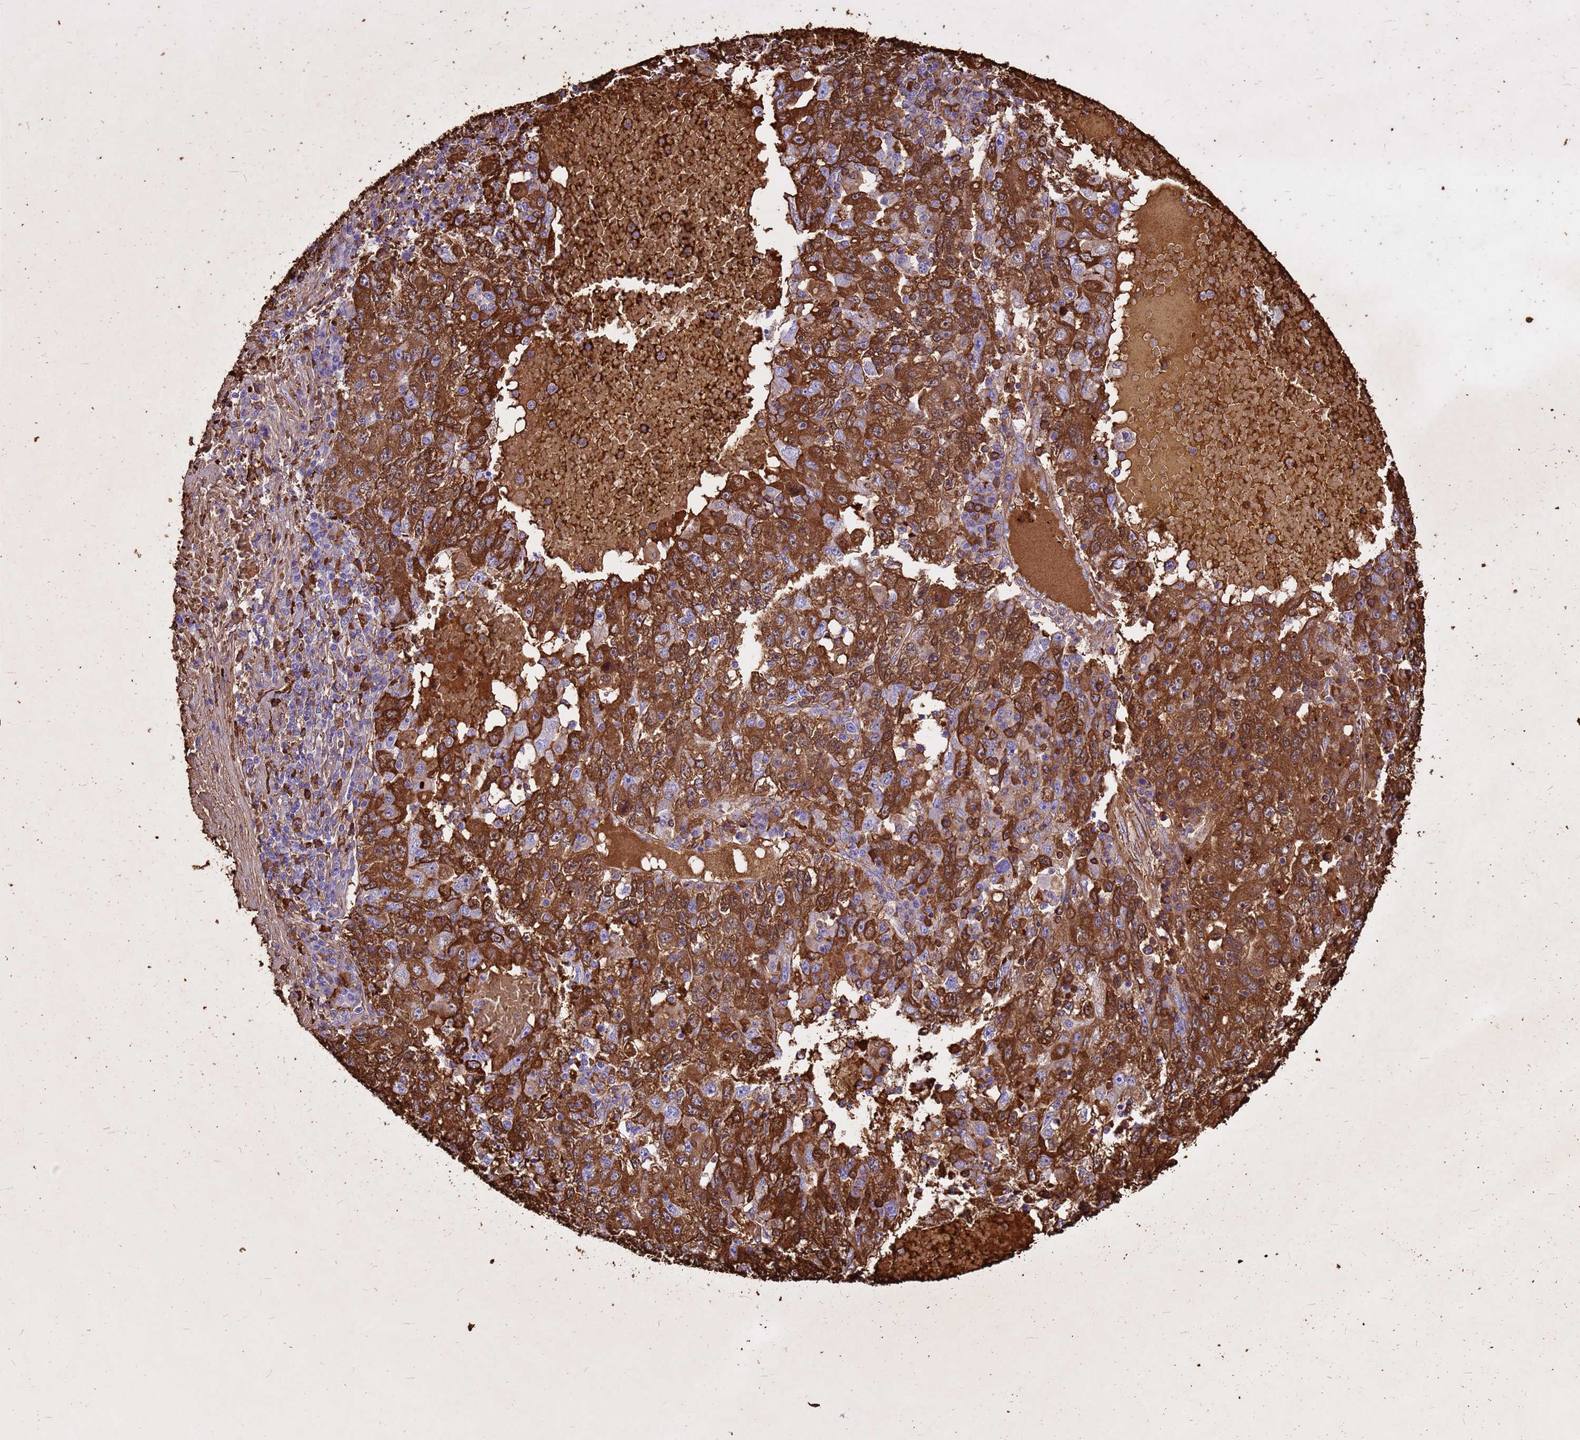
{"staining": {"intensity": "strong", "quantity": ">75%", "location": "cytoplasmic/membranous"}, "tissue": "liver cancer", "cell_type": "Tumor cells", "image_type": "cancer", "snomed": [{"axis": "morphology", "description": "Carcinoma, Hepatocellular, NOS"}, {"axis": "topography", "description": "Liver"}], "caption": "Immunohistochemistry (IHC) staining of liver cancer, which shows high levels of strong cytoplasmic/membranous expression in approximately >75% of tumor cells indicating strong cytoplasmic/membranous protein expression. The staining was performed using DAB (brown) for protein detection and nuclei were counterstained in hematoxylin (blue).", "gene": "HBA2", "patient": {"sex": "male", "age": 49}}